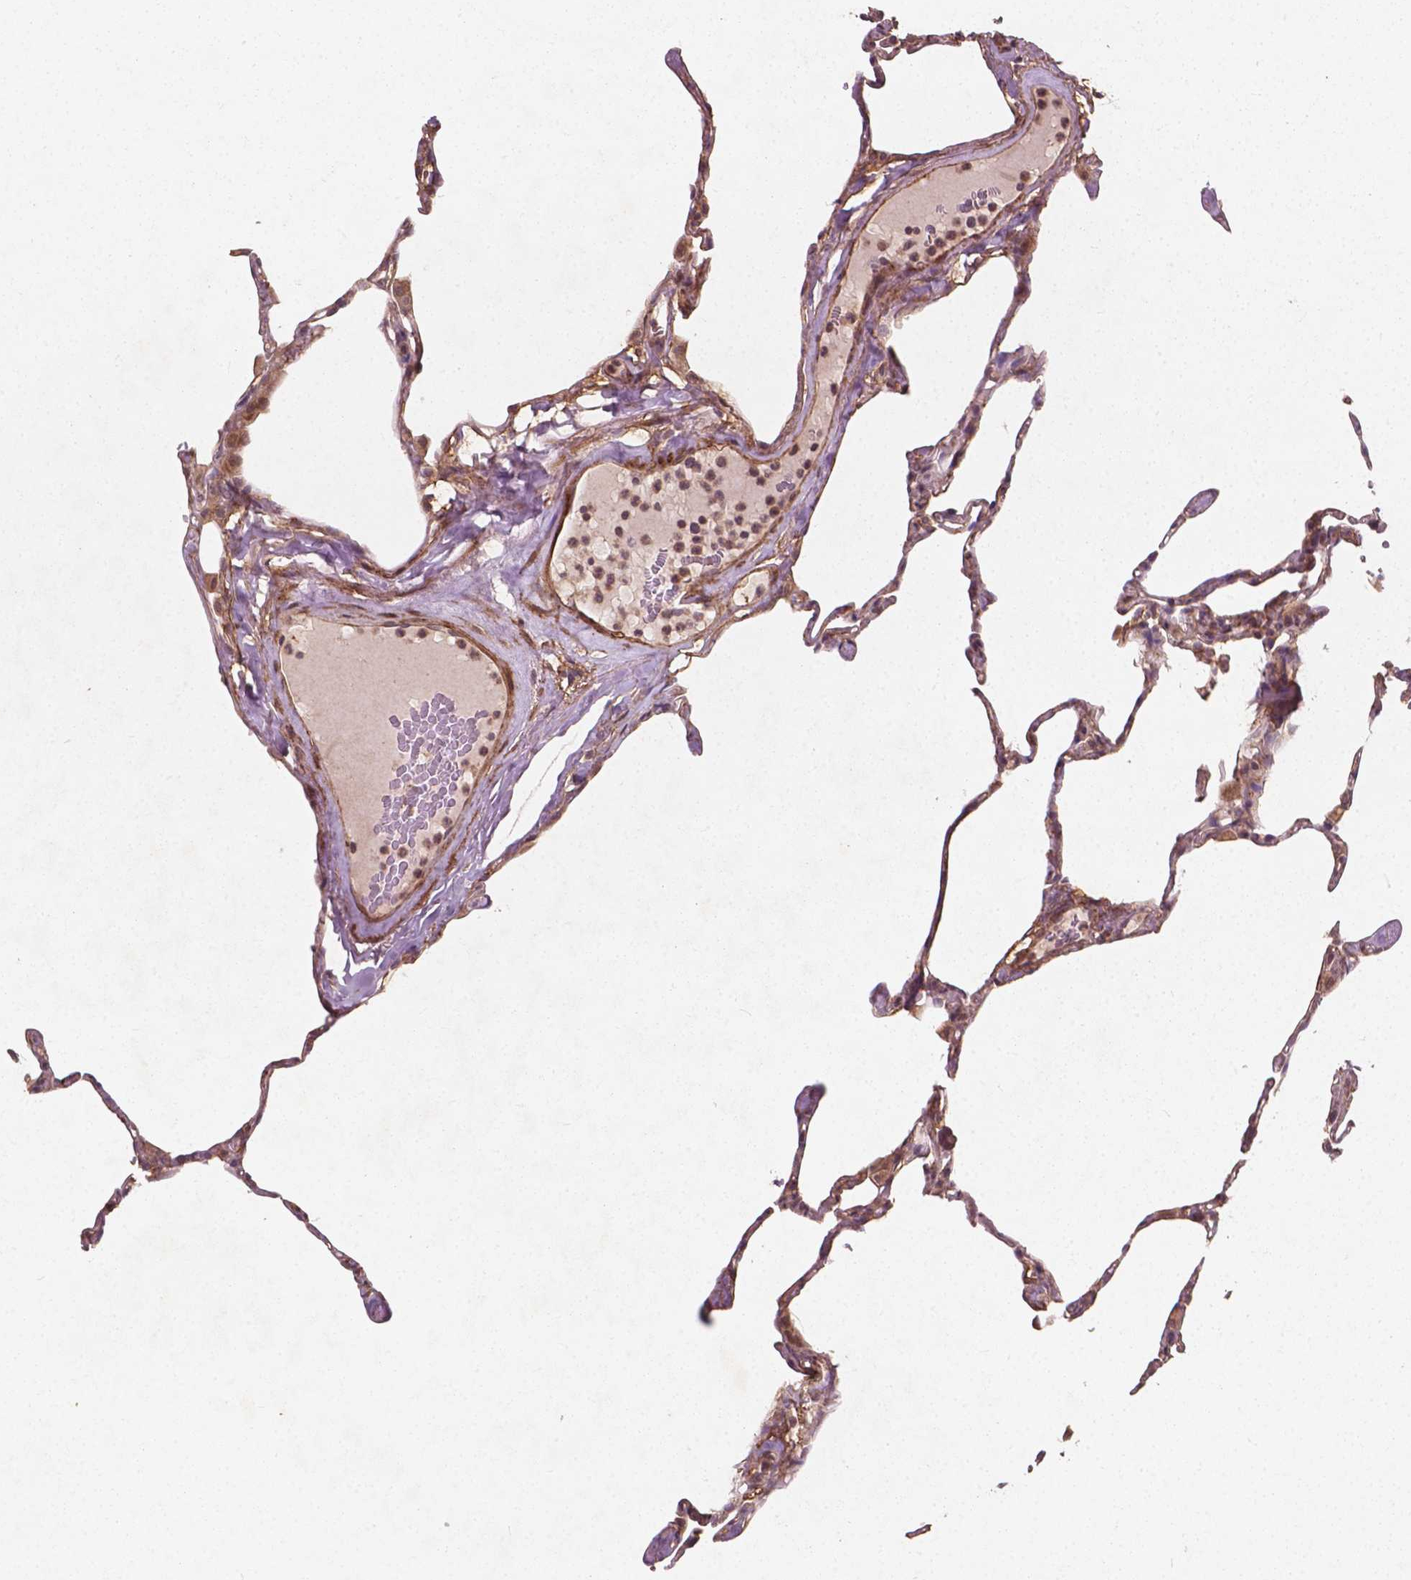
{"staining": {"intensity": "weak", "quantity": ">75%", "location": "cytoplasmic/membranous"}, "tissue": "lung", "cell_type": "Alveolar cells", "image_type": "normal", "snomed": [{"axis": "morphology", "description": "Normal tissue, NOS"}, {"axis": "topography", "description": "Lung"}], "caption": "Immunohistochemical staining of benign lung reveals >75% levels of weak cytoplasmic/membranous protein expression in approximately >75% of alveolar cells.", "gene": "CYFIP1", "patient": {"sex": "male", "age": 65}}